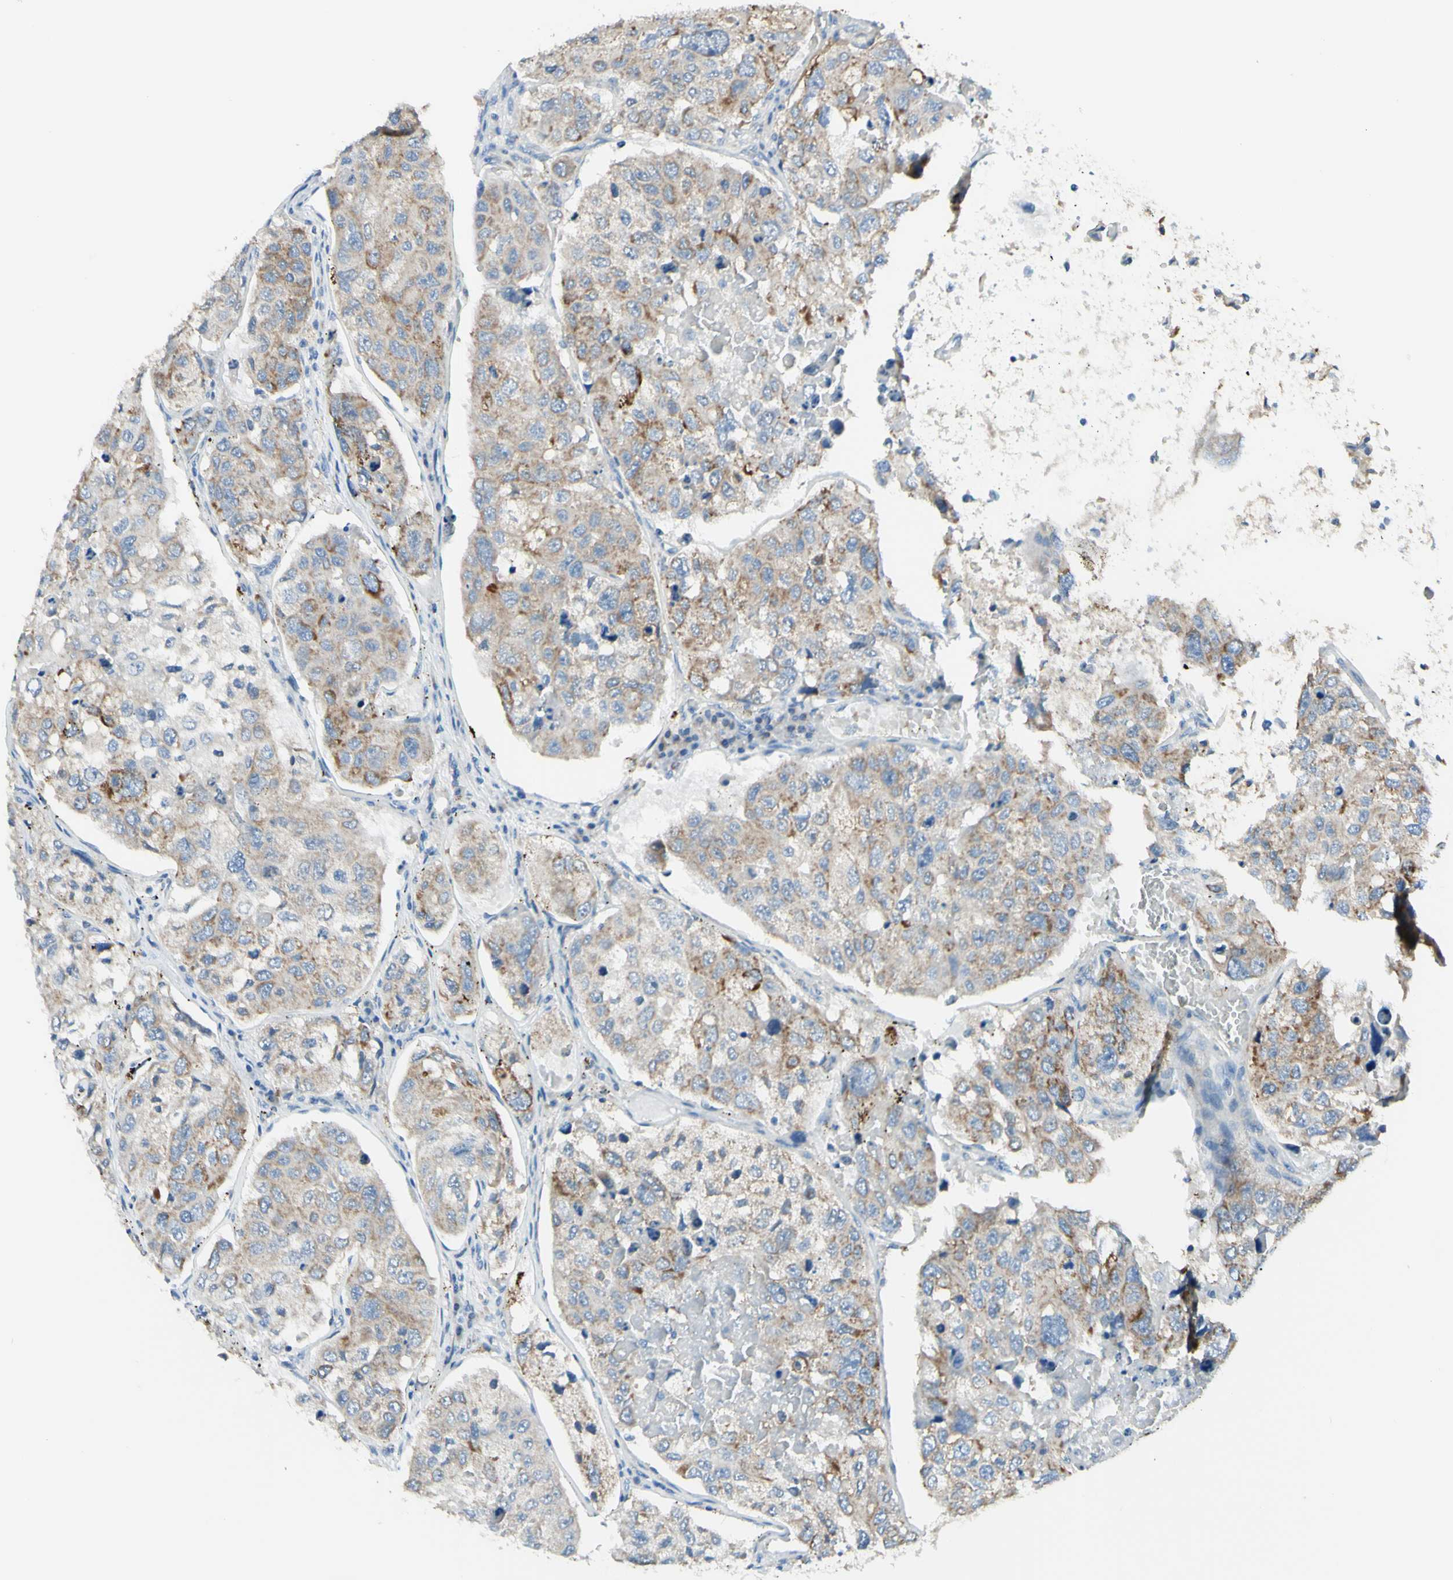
{"staining": {"intensity": "weak", "quantity": ">75%", "location": "cytoplasmic/membranous"}, "tissue": "urothelial cancer", "cell_type": "Tumor cells", "image_type": "cancer", "snomed": [{"axis": "morphology", "description": "Urothelial carcinoma, High grade"}, {"axis": "topography", "description": "Lymph node"}, {"axis": "topography", "description": "Urinary bladder"}], "caption": "Immunohistochemical staining of human urothelial carcinoma (high-grade) reveals low levels of weak cytoplasmic/membranous protein positivity in about >75% of tumor cells. The protein is shown in brown color, while the nuclei are stained blue.", "gene": "ARMC10", "patient": {"sex": "male", "age": 51}}